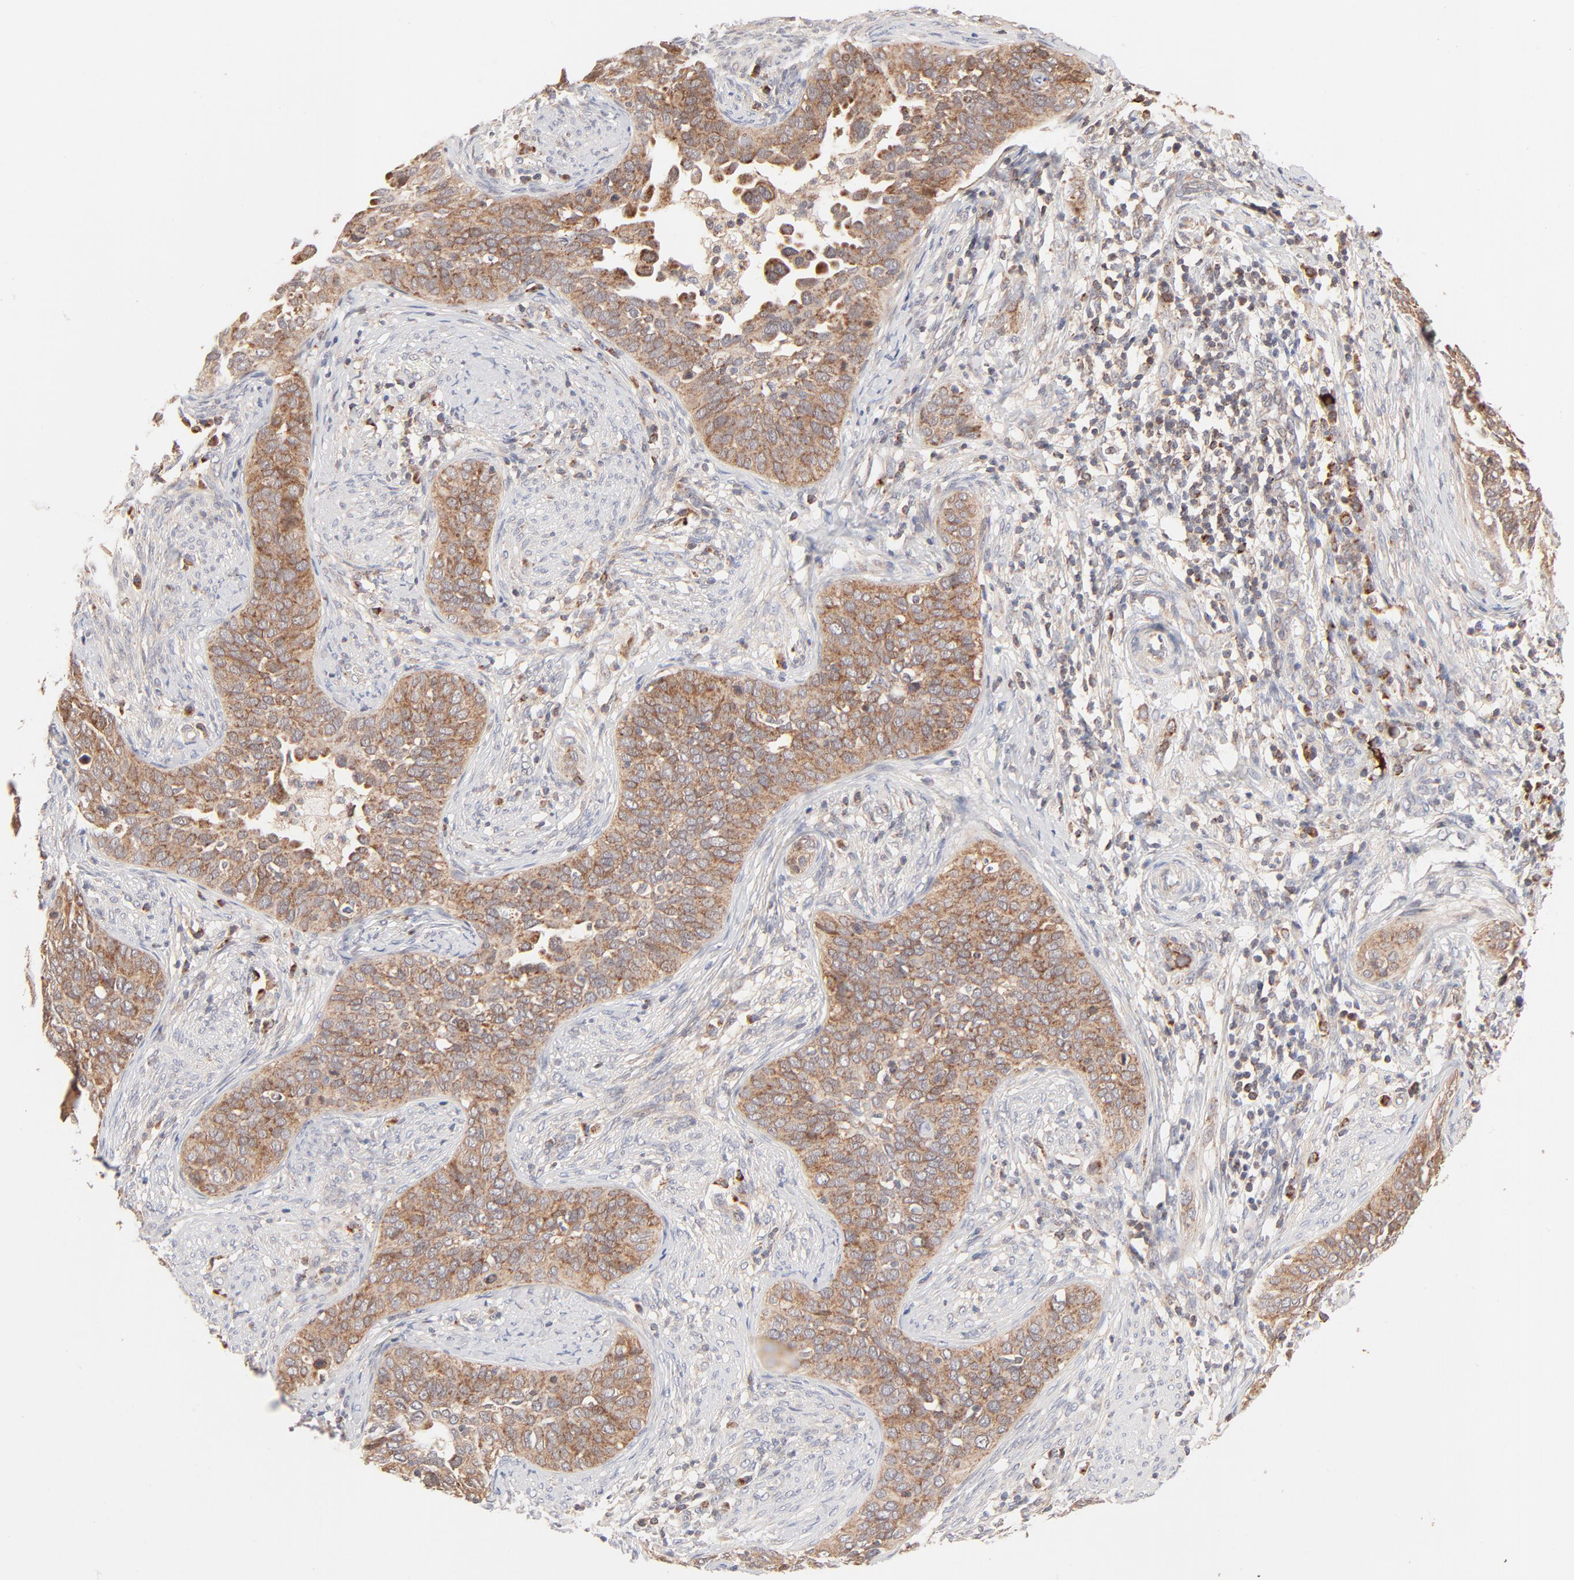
{"staining": {"intensity": "strong", "quantity": "25%-75%", "location": "cytoplasmic/membranous"}, "tissue": "cervical cancer", "cell_type": "Tumor cells", "image_type": "cancer", "snomed": [{"axis": "morphology", "description": "Squamous cell carcinoma, NOS"}, {"axis": "topography", "description": "Cervix"}], "caption": "There is high levels of strong cytoplasmic/membranous positivity in tumor cells of cervical squamous cell carcinoma, as demonstrated by immunohistochemical staining (brown color).", "gene": "CSPG4", "patient": {"sex": "female", "age": 31}}